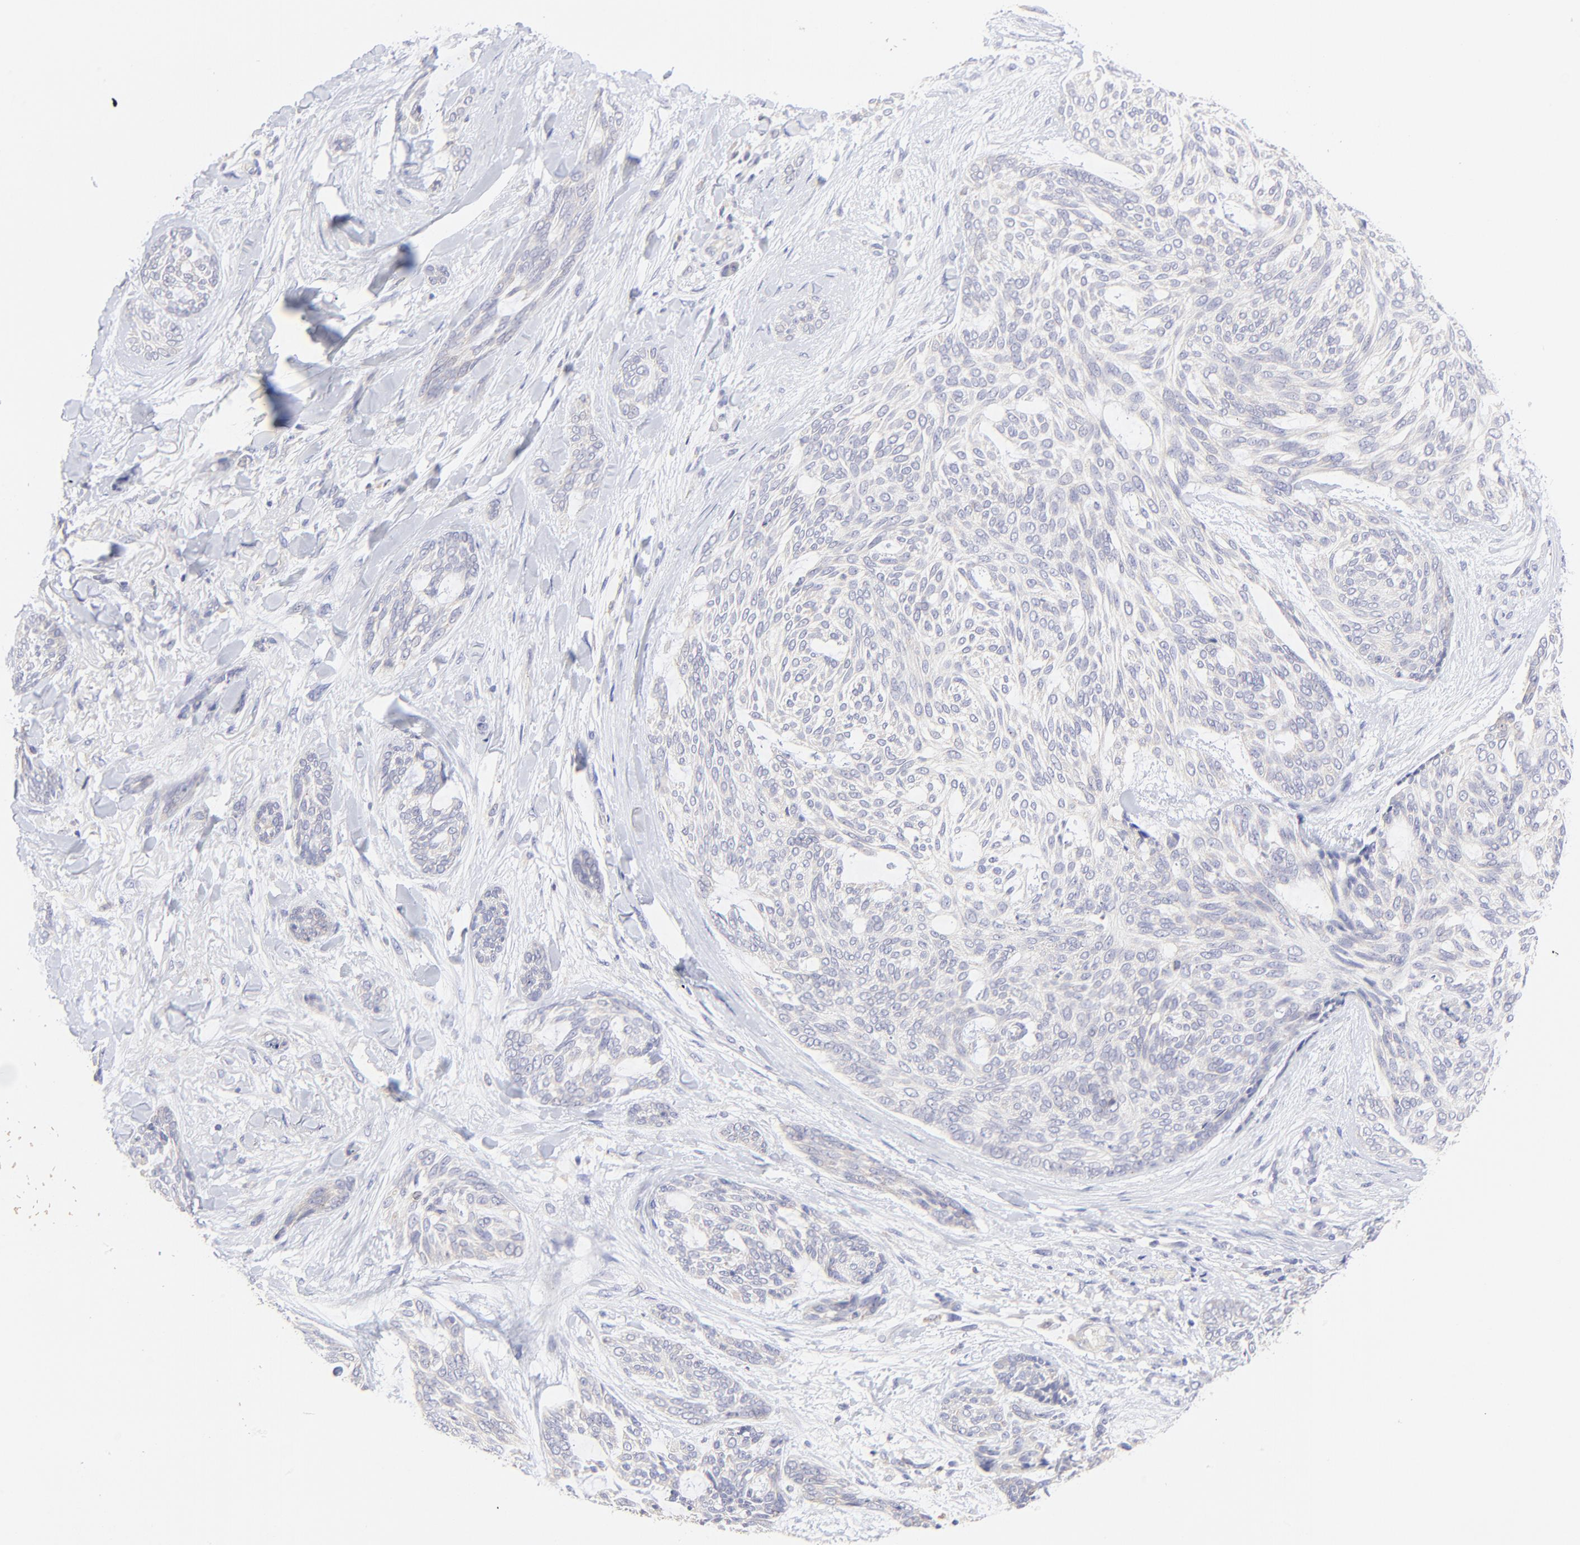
{"staining": {"intensity": "weak", "quantity": "<25%", "location": "cytoplasmic/membranous"}, "tissue": "skin cancer", "cell_type": "Tumor cells", "image_type": "cancer", "snomed": [{"axis": "morphology", "description": "Normal tissue, NOS"}, {"axis": "morphology", "description": "Basal cell carcinoma"}, {"axis": "topography", "description": "Skin"}], "caption": "There is no significant positivity in tumor cells of skin basal cell carcinoma.", "gene": "LHFPL1", "patient": {"sex": "female", "age": 71}}